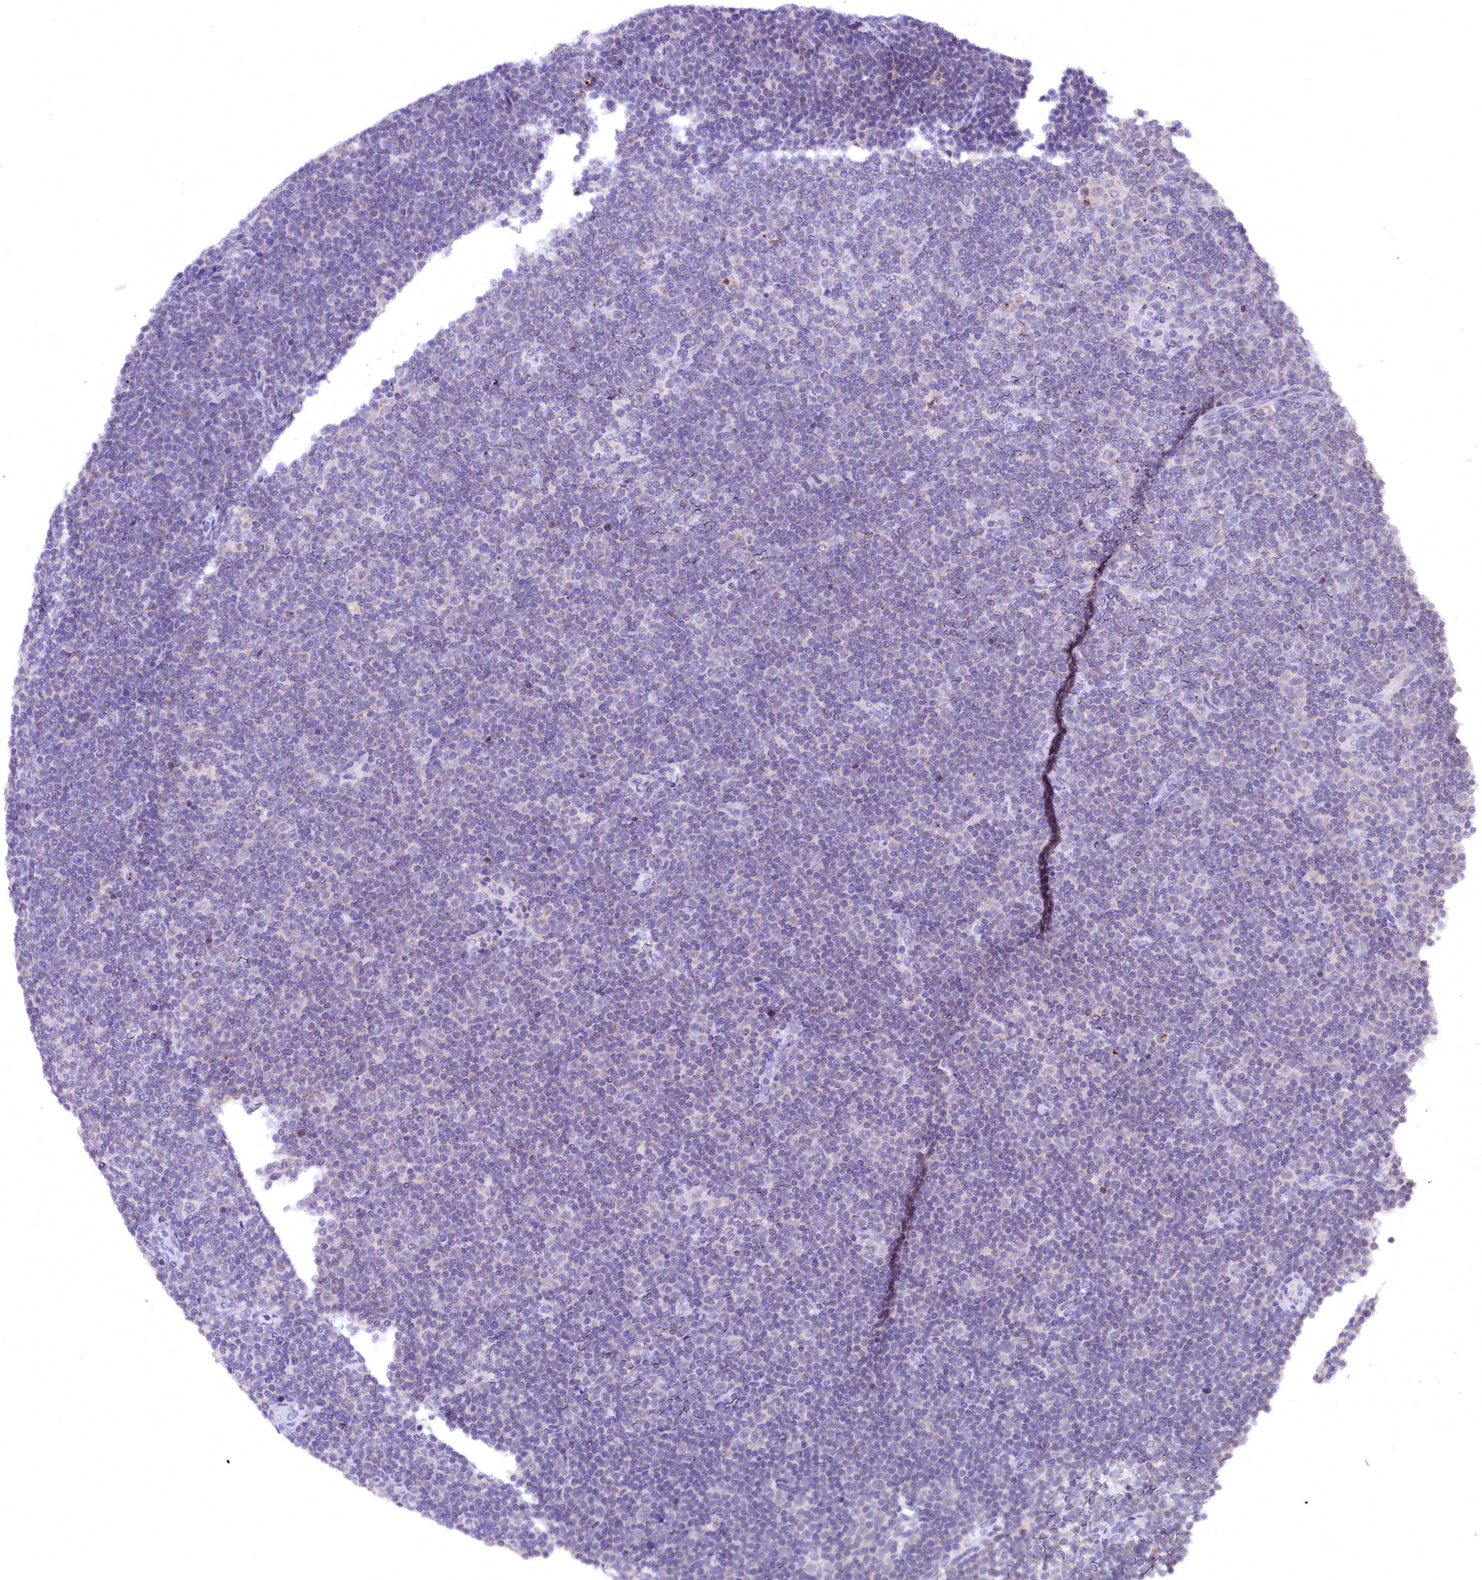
{"staining": {"intensity": "negative", "quantity": "none", "location": "none"}, "tissue": "lymphoma", "cell_type": "Tumor cells", "image_type": "cancer", "snomed": [{"axis": "morphology", "description": "Malignant lymphoma, non-Hodgkin's type, Low grade"}, {"axis": "topography", "description": "Lymph node"}], "caption": "Immunohistochemical staining of lymphoma displays no significant expression in tumor cells.", "gene": "NALF1", "patient": {"sex": "female", "age": 67}}